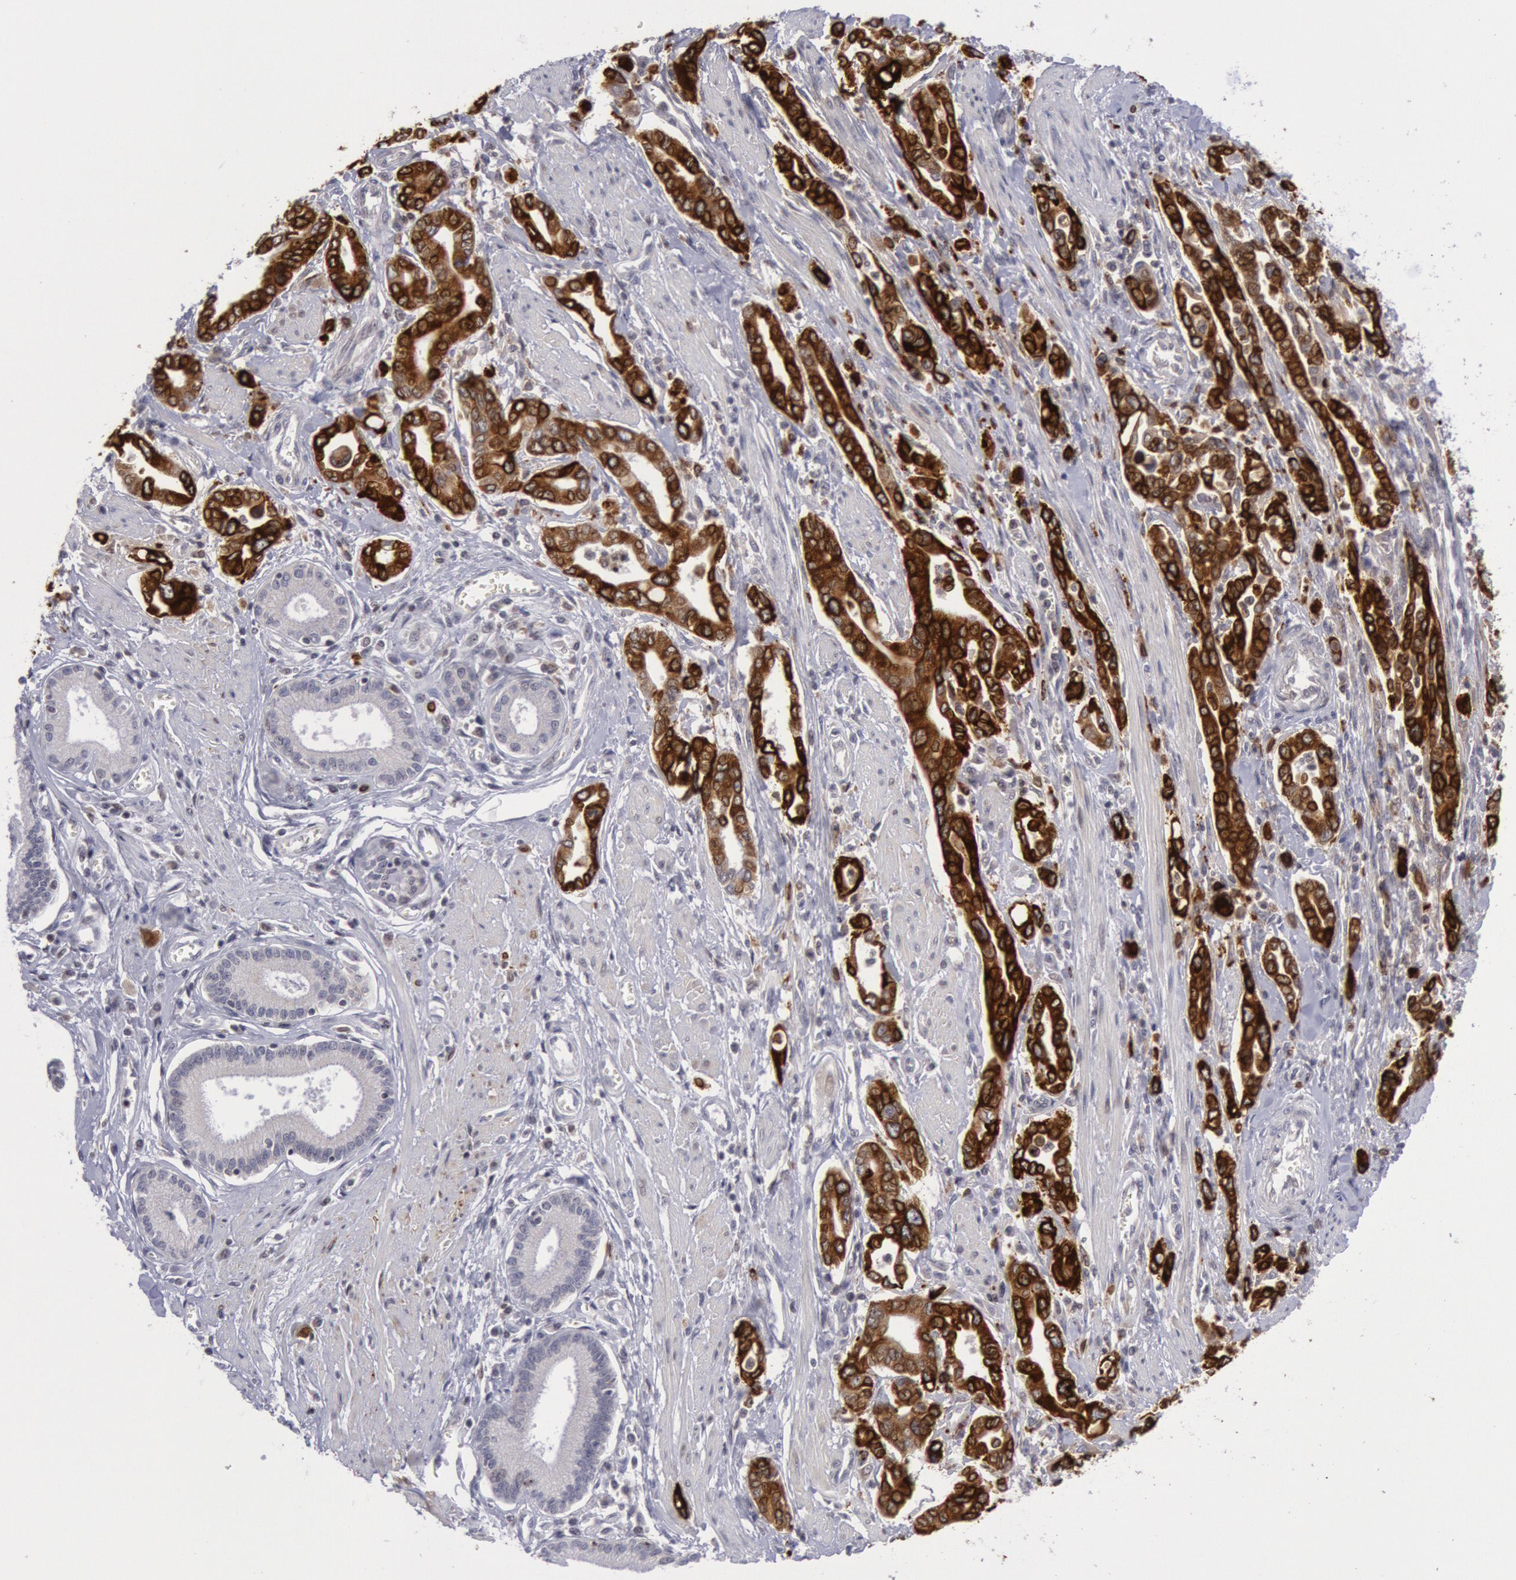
{"staining": {"intensity": "strong", "quantity": ">75%", "location": "cytoplasmic/membranous"}, "tissue": "pancreatic cancer", "cell_type": "Tumor cells", "image_type": "cancer", "snomed": [{"axis": "morphology", "description": "Adenocarcinoma, NOS"}, {"axis": "topography", "description": "Pancreas"}], "caption": "Immunohistochemistry (DAB (3,3'-diaminobenzidine)) staining of pancreatic adenocarcinoma displays strong cytoplasmic/membranous protein staining in about >75% of tumor cells.", "gene": "PTGS2", "patient": {"sex": "female", "age": 57}}